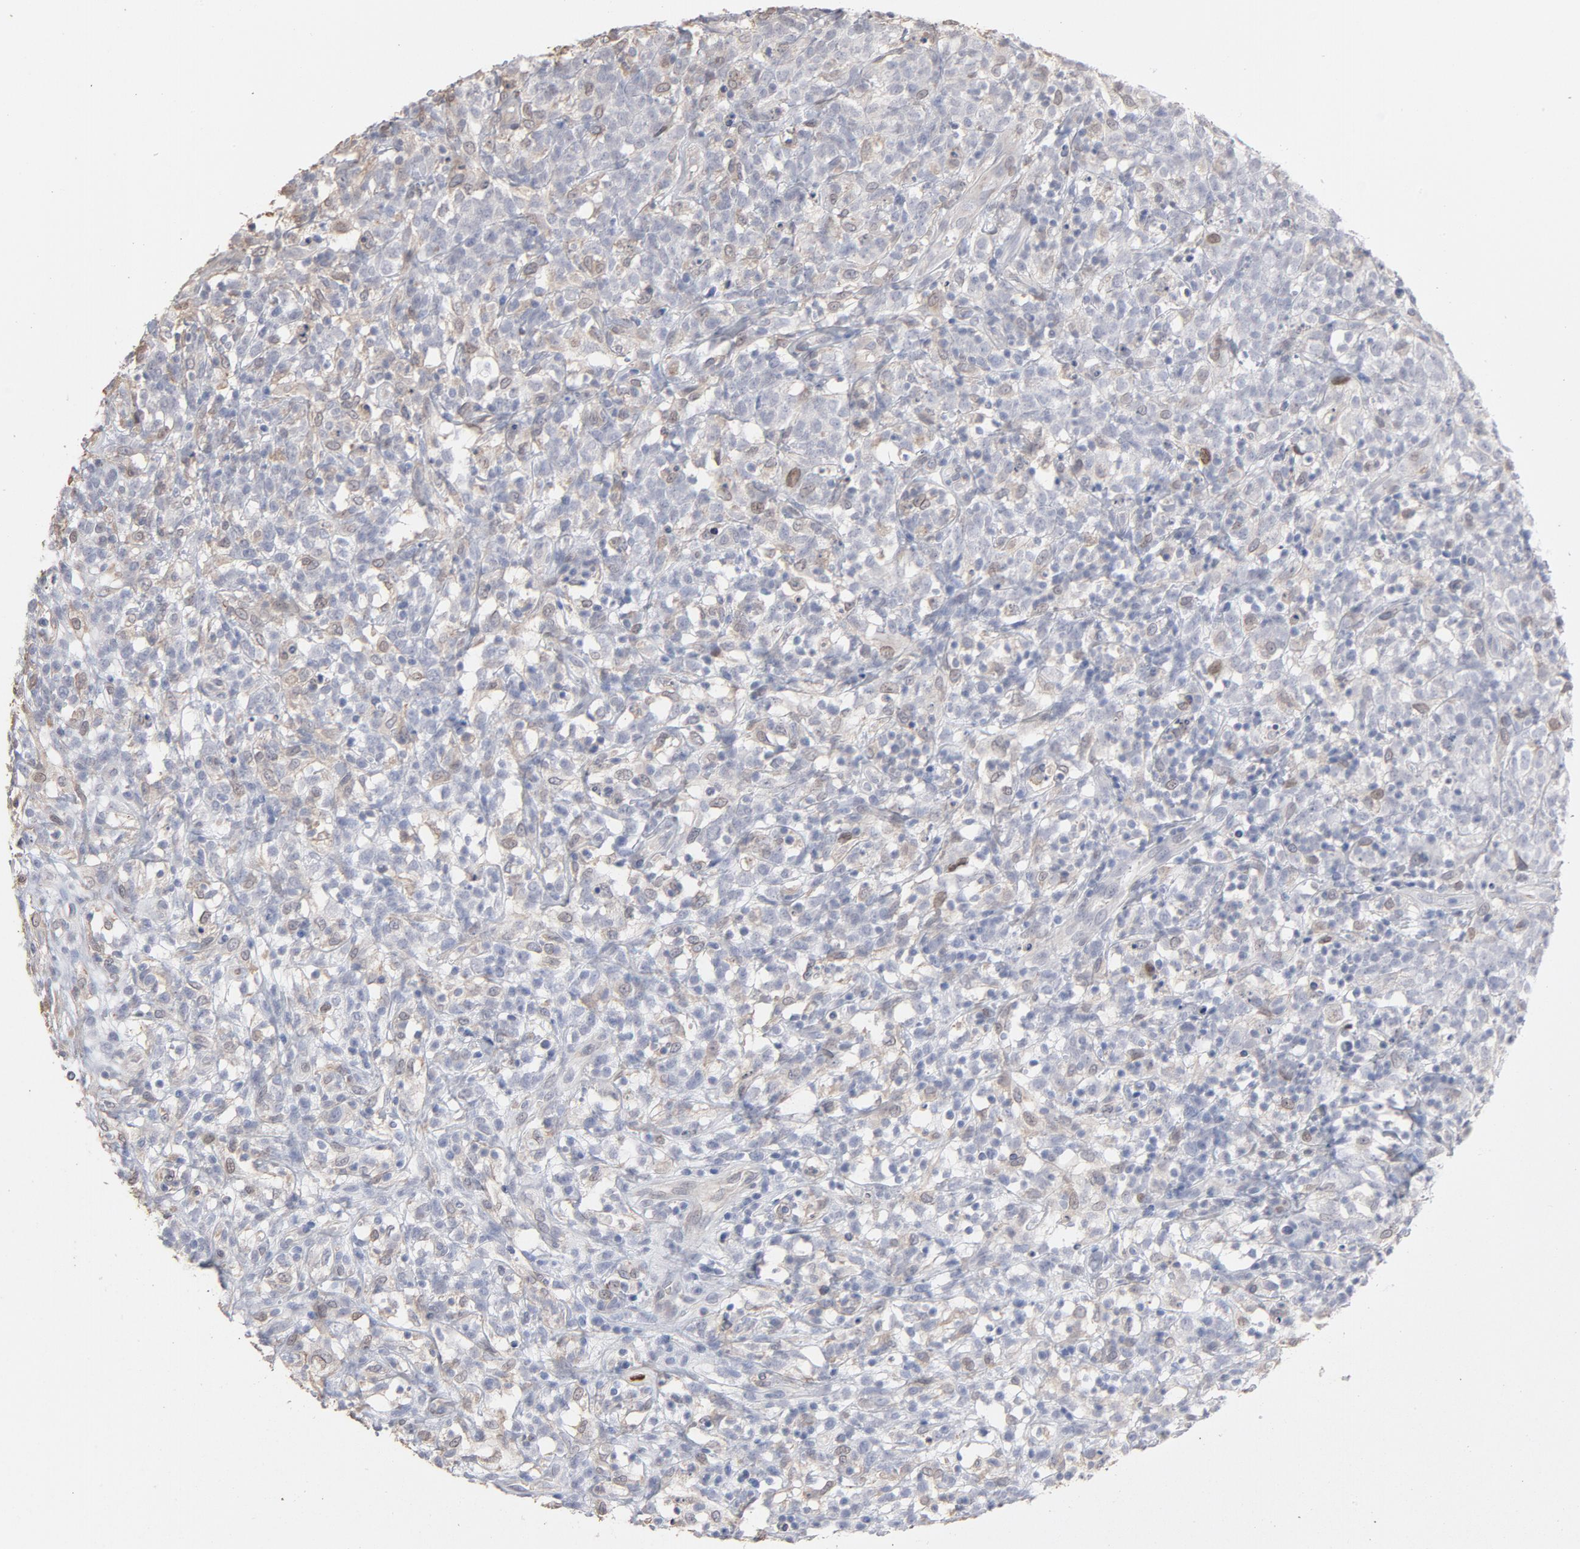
{"staining": {"intensity": "weak", "quantity": "<25%", "location": "cytoplasmic/membranous,nuclear"}, "tissue": "lymphoma", "cell_type": "Tumor cells", "image_type": "cancer", "snomed": [{"axis": "morphology", "description": "Malignant lymphoma, non-Hodgkin's type, High grade"}, {"axis": "topography", "description": "Lymph node"}], "caption": "IHC micrograph of human high-grade malignant lymphoma, non-Hodgkin's type stained for a protein (brown), which shows no positivity in tumor cells. Nuclei are stained in blue.", "gene": "PNMA1", "patient": {"sex": "female", "age": 73}}